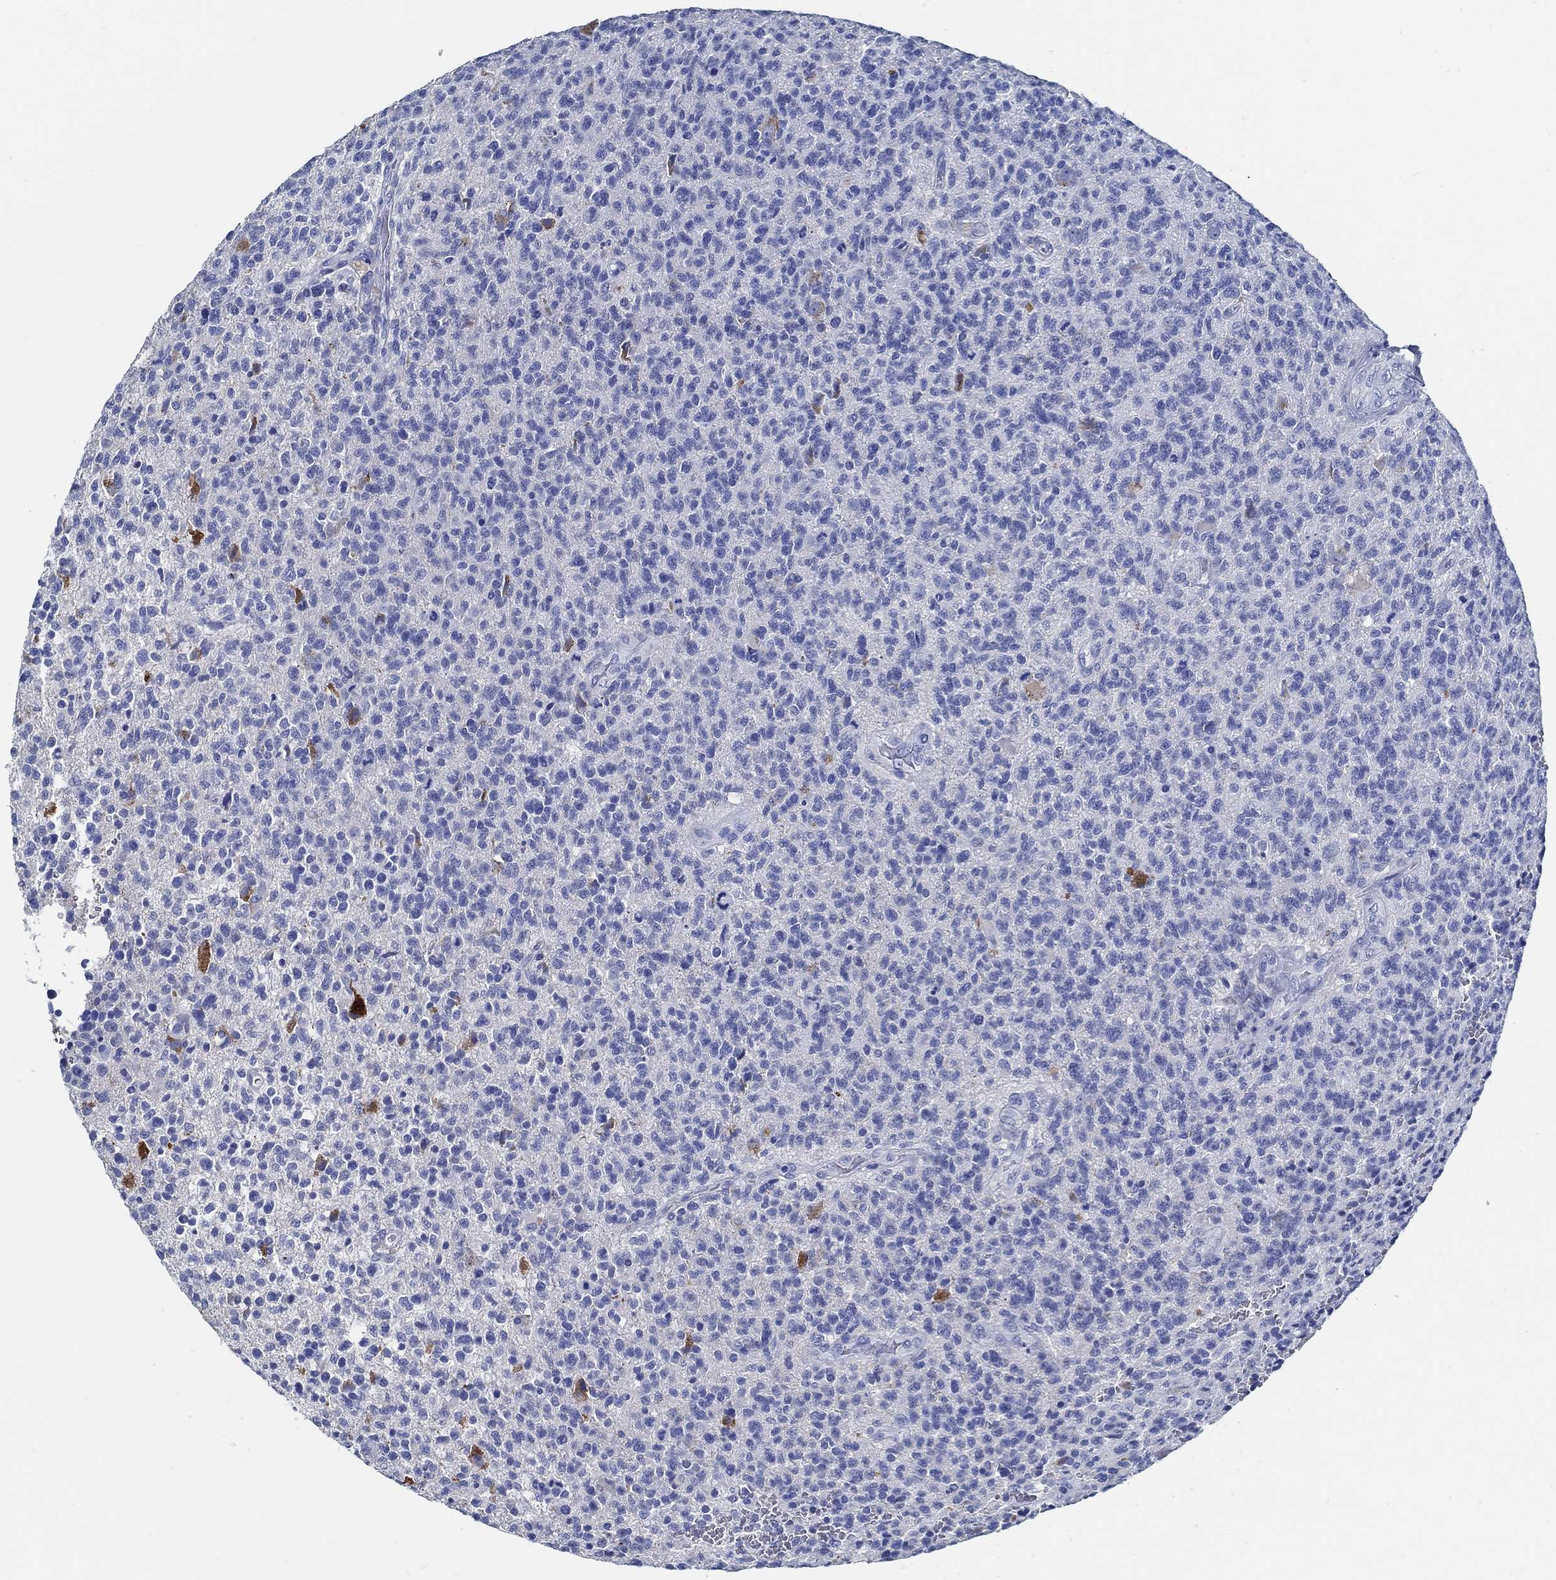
{"staining": {"intensity": "negative", "quantity": "none", "location": "none"}, "tissue": "glioma", "cell_type": "Tumor cells", "image_type": "cancer", "snomed": [{"axis": "morphology", "description": "Glioma, malignant, High grade"}, {"axis": "topography", "description": "Brain"}], "caption": "An immunohistochemistry micrograph of malignant glioma (high-grade) is shown. There is no staining in tumor cells of malignant glioma (high-grade).", "gene": "SLC45A1", "patient": {"sex": "male", "age": 56}}